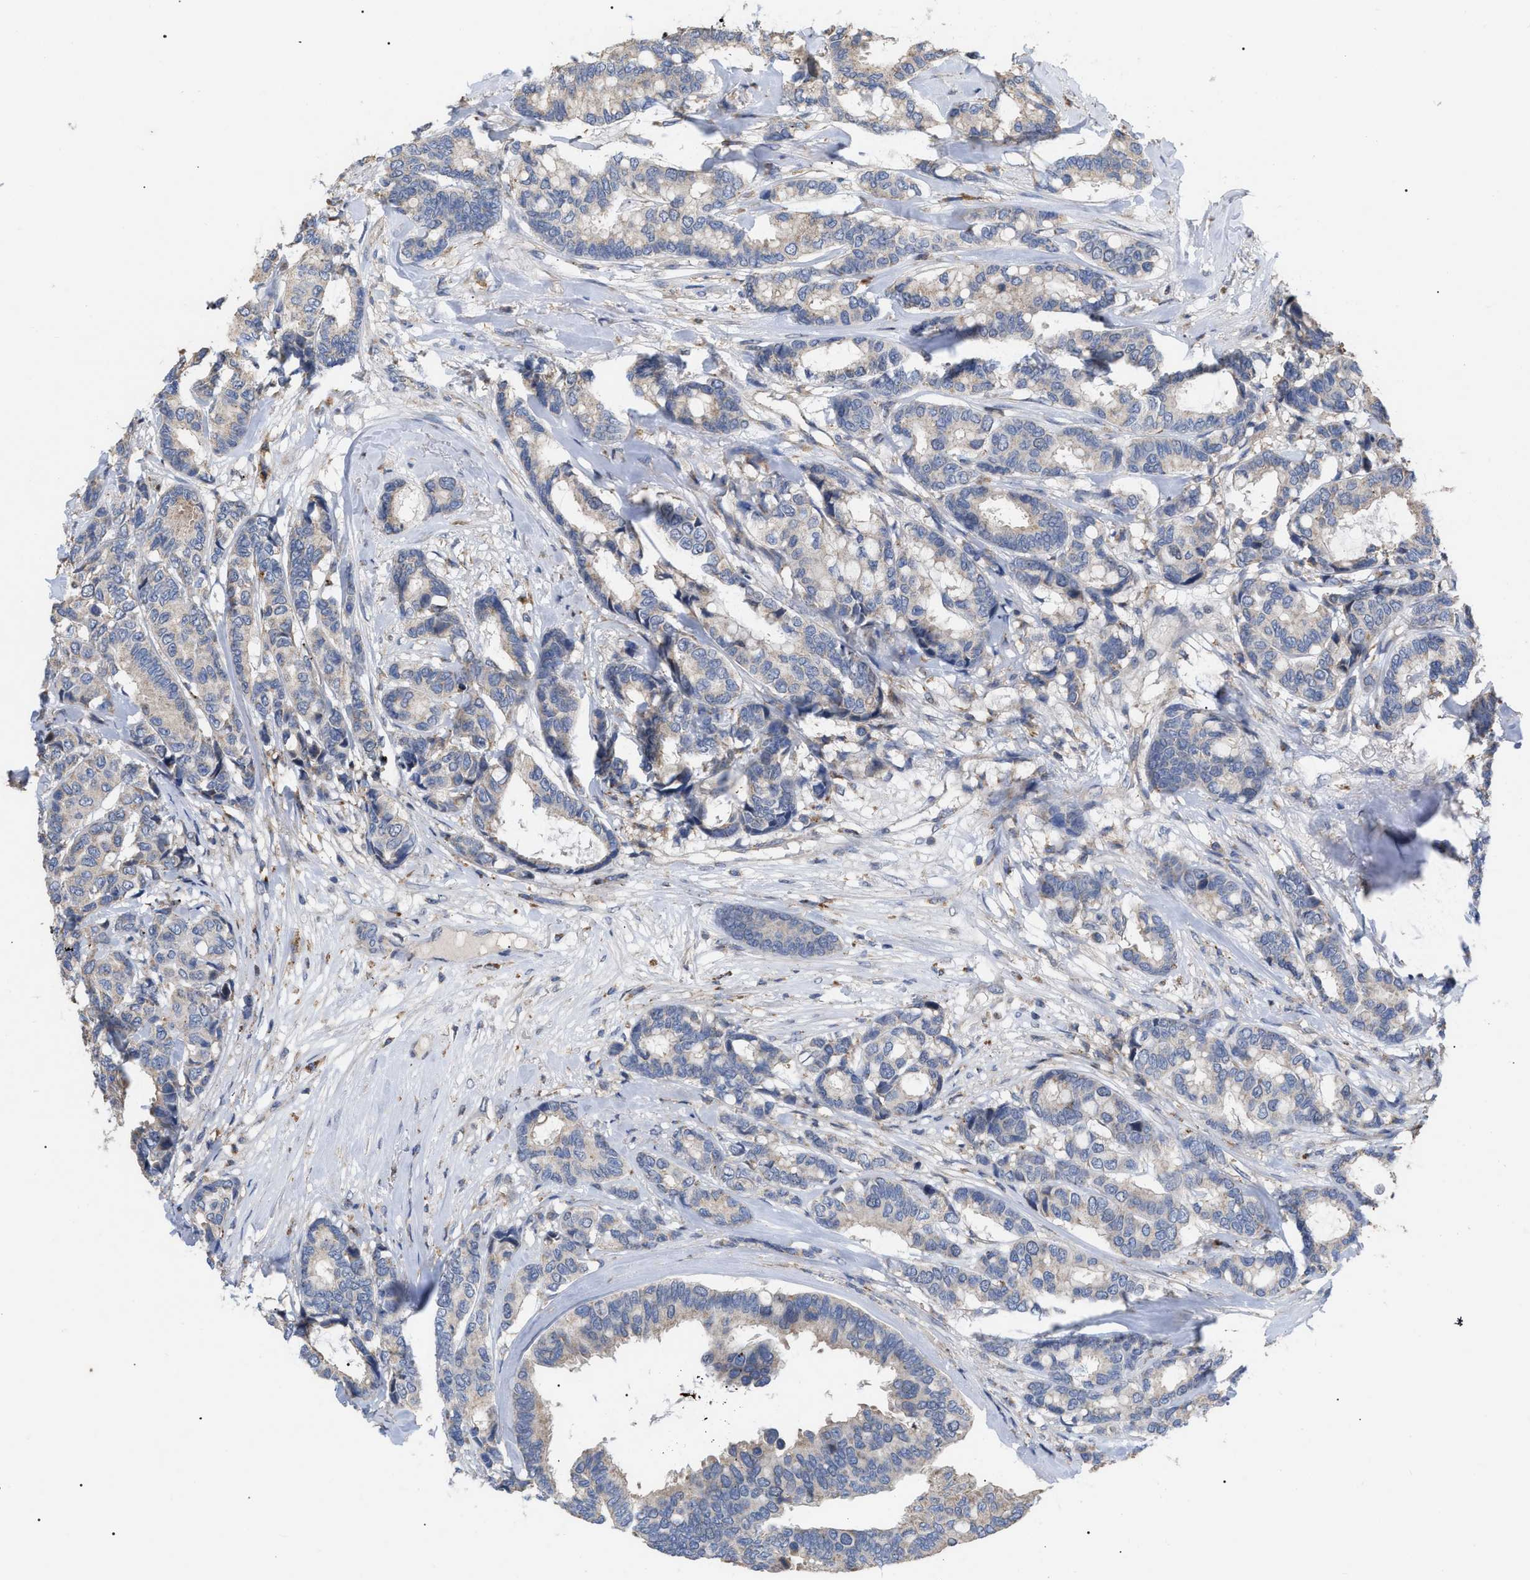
{"staining": {"intensity": "negative", "quantity": "none", "location": "none"}, "tissue": "breast cancer", "cell_type": "Tumor cells", "image_type": "cancer", "snomed": [{"axis": "morphology", "description": "Duct carcinoma"}, {"axis": "topography", "description": "Breast"}], "caption": "This is an immunohistochemistry photomicrograph of breast cancer. There is no expression in tumor cells.", "gene": "FAM171A2", "patient": {"sex": "female", "age": 87}}